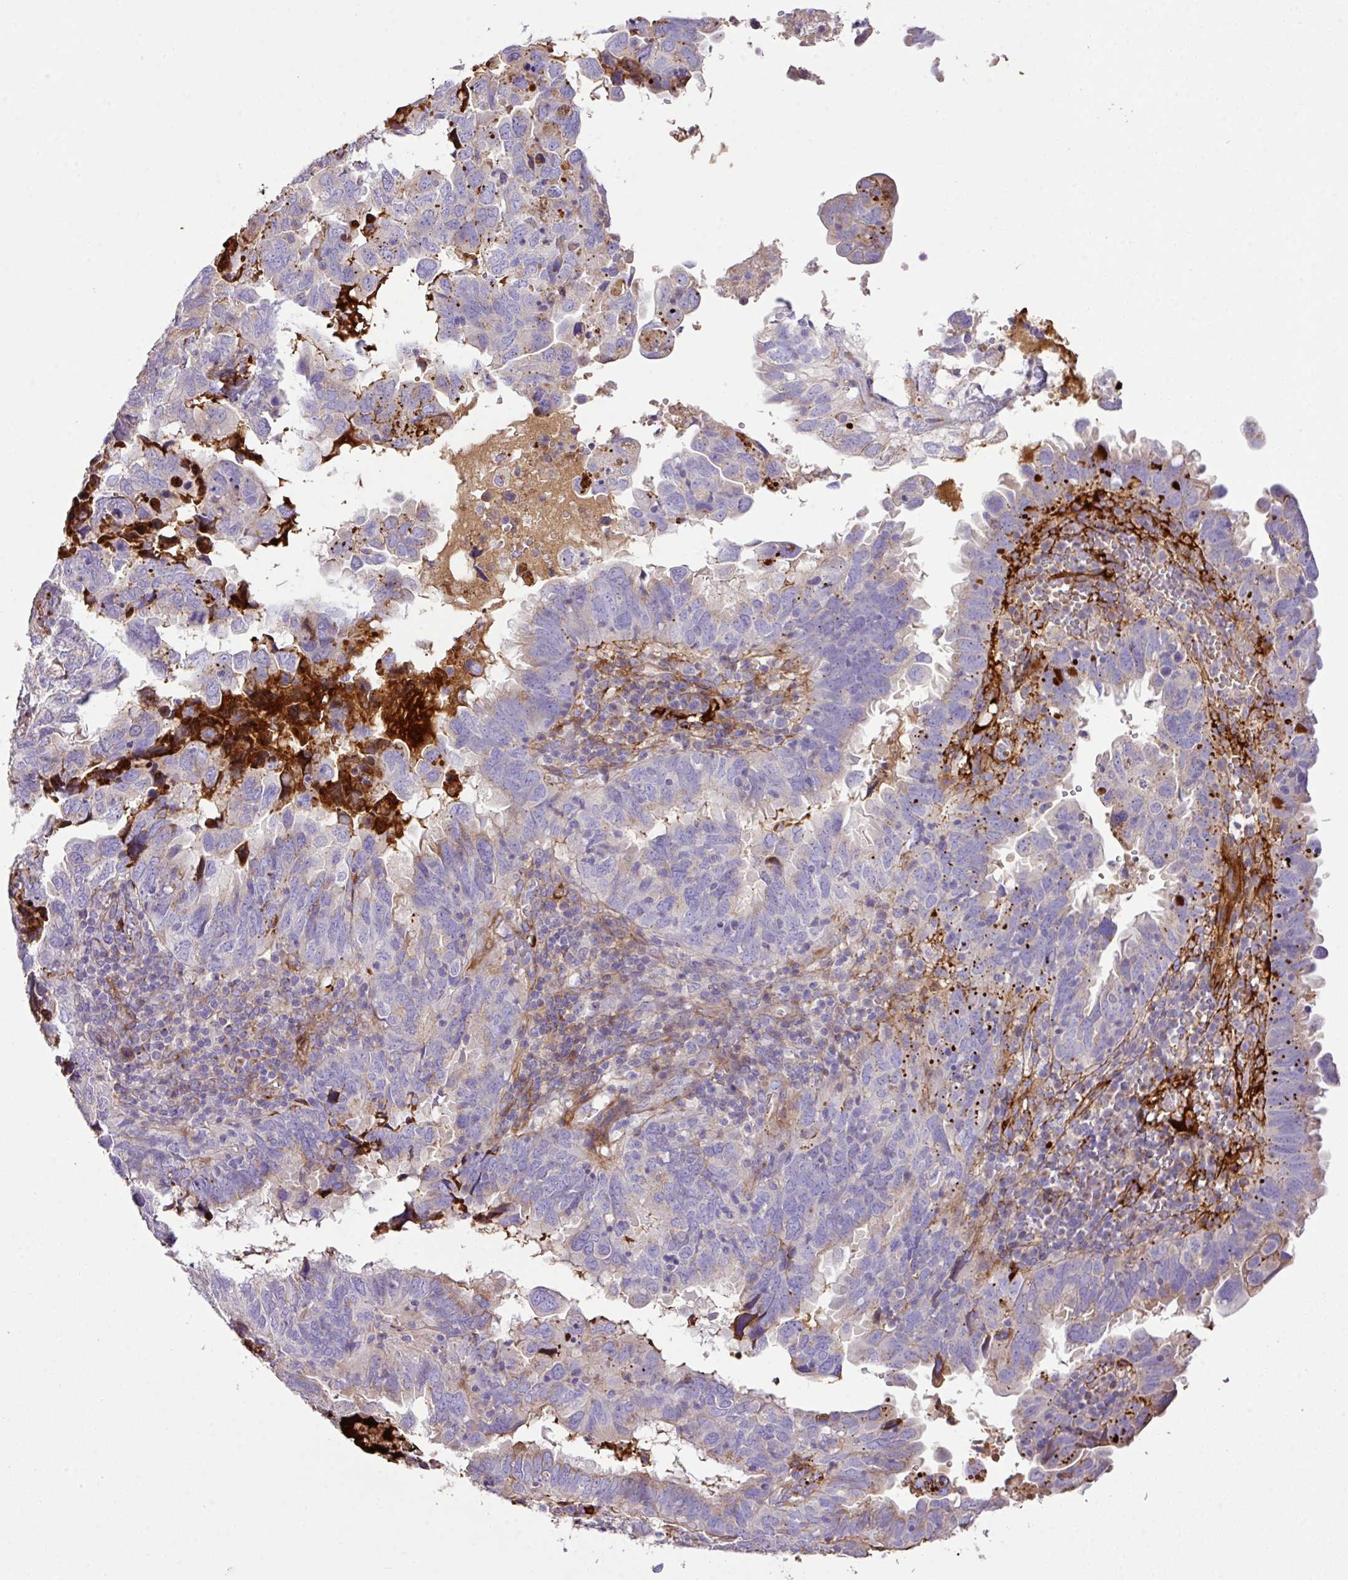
{"staining": {"intensity": "moderate", "quantity": "<25%", "location": "cytoplasmic/membranous"}, "tissue": "endometrial cancer", "cell_type": "Tumor cells", "image_type": "cancer", "snomed": [{"axis": "morphology", "description": "Adenocarcinoma, NOS"}, {"axis": "topography", "description": "Uterus"}], "caption": "The image reveals a brown stain indicating the presence of a protein in the cytoplasmic/membranous of tumor cells in endometrial adenocarcinoma.", "gene": "CTXN2", "patient": {"sex": "female", "age": 77}}